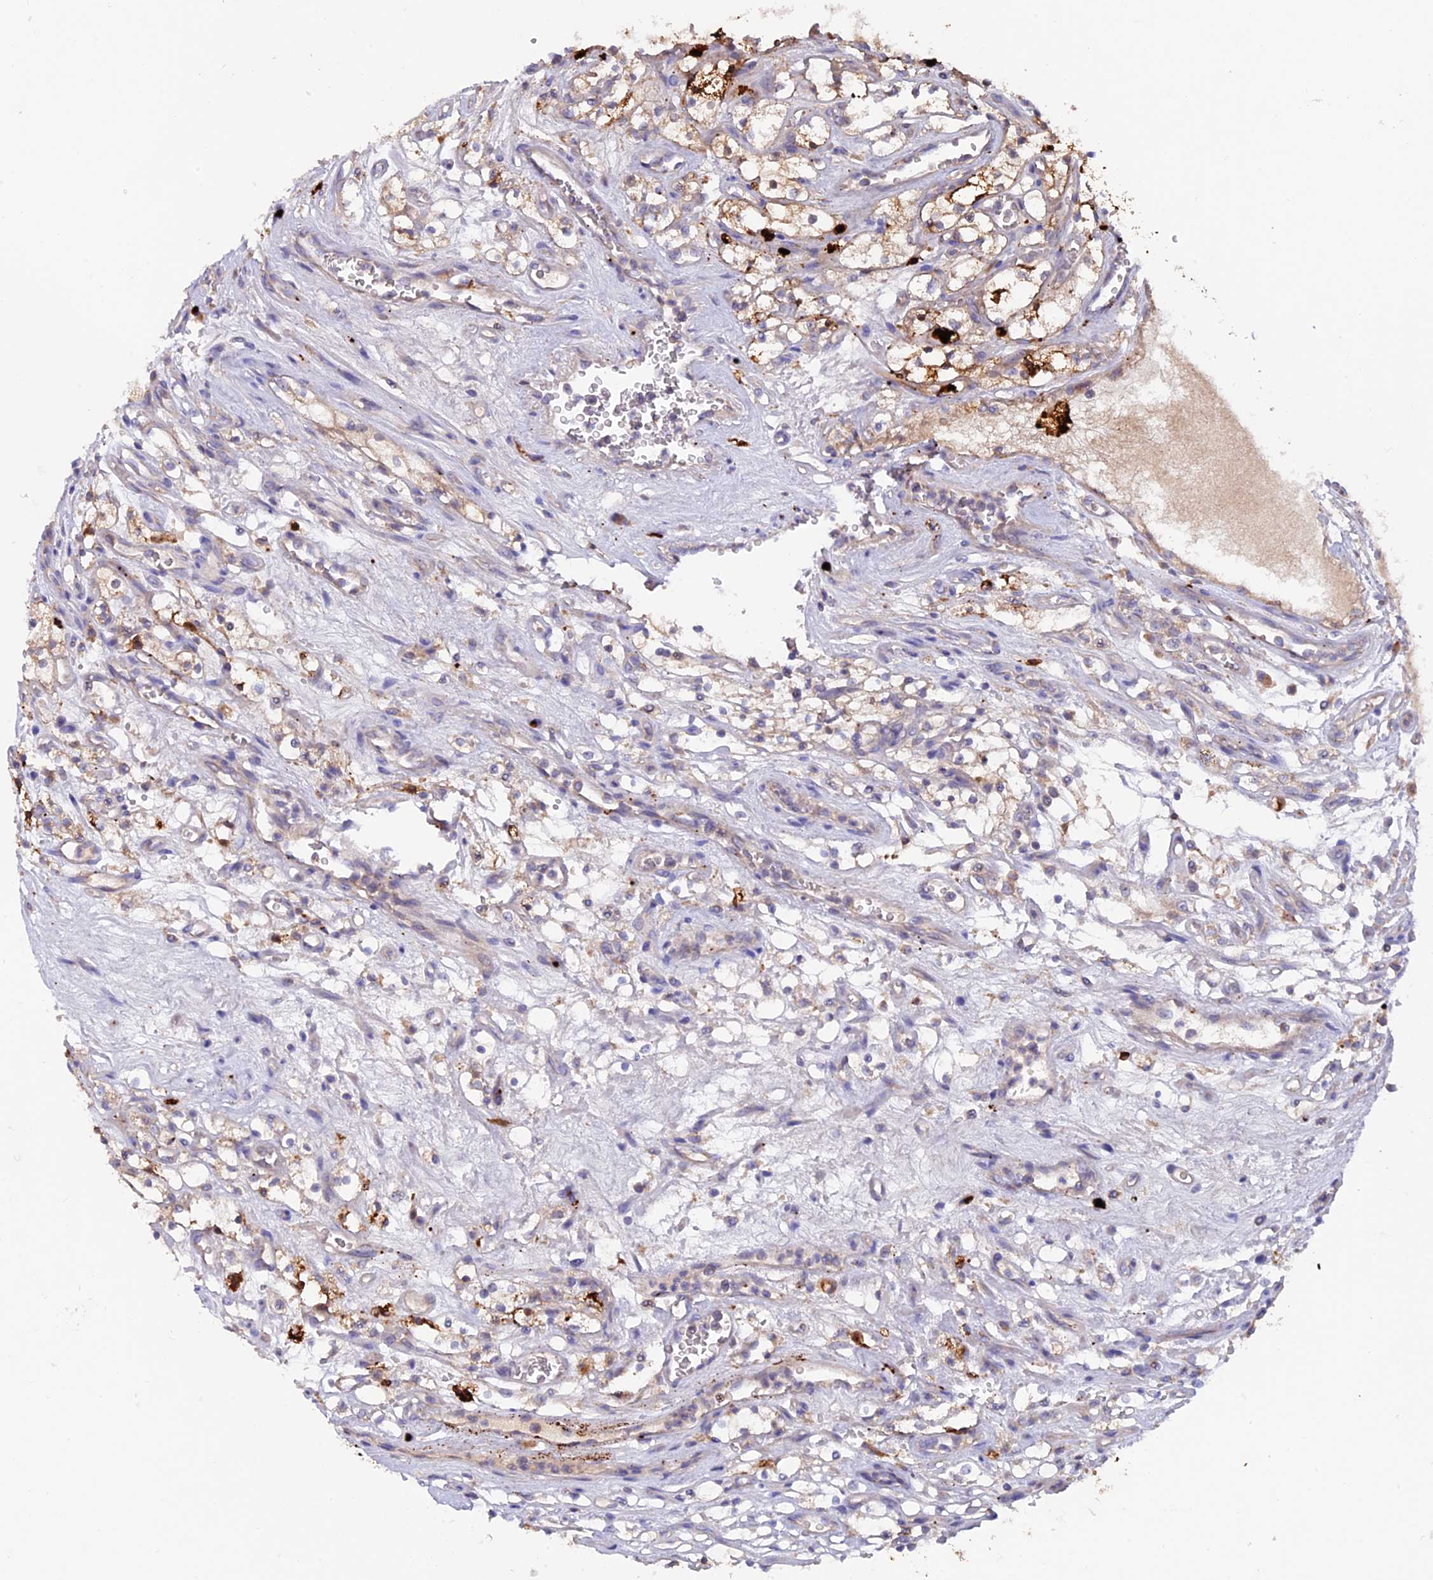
{"staining": {"intensity": "moderate", "quantity": "<25%", "location": "cytoplasmic/membranous"}, "tissue": "renal cancer", "cell_type": "Tumor cells", "image_type": "cancer", "snomed": [{"axis": "morphology", "description": "Adenocarcinoma, NOS"}, {"axis": "topography", "description": "Kidney"}], "caption": "Immunohistochemistry of renal cancer (adenocarcinoma) reveals low levels of moderate cytoplasmic/membranous expression in approximately <25% of tumor cells.", "gene": "PTPN9", "patient": {"sex": "female", "age": 69}}